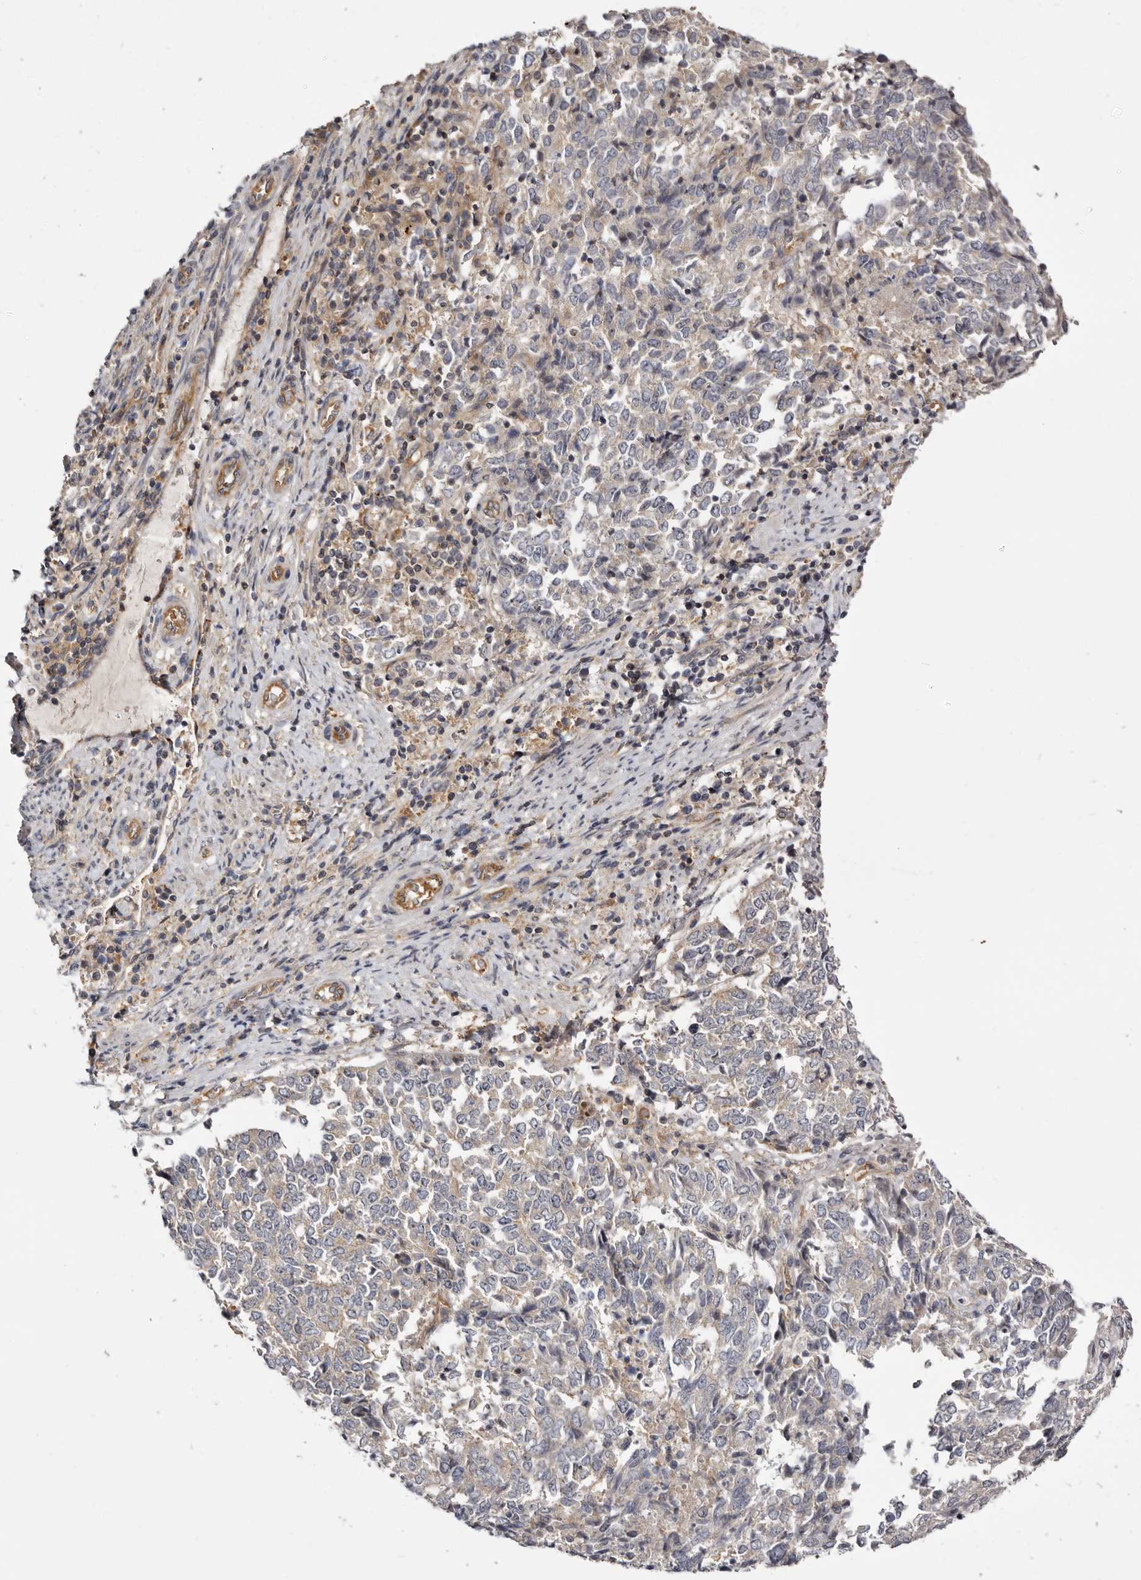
{"staining": {"intensity": "weak", "quantity": "<25%", "location": "cytoplasmic/membranous"}, "tissue": "endometrial cancer", "cell_type": "Tumor cells", "image_type": "cancer", "snomed": [{"axis": "morphology", "description": "Adenocarcinoma, NOS"}, {"axis": "topography", "description": "Endometrium"}], "caption": "The micrograph reveals no significant staining in tumor cells of endometrial adenocarcinoma. Brightfield microscopy of immunohistochemistry (IHC) stained with DAB (3,3'-diaminobenzidine) (brown) and hematoxylin (blue), captured at high magnification.", "gene": "PANK4", "patient": {"sex": "female", "age": 80}}